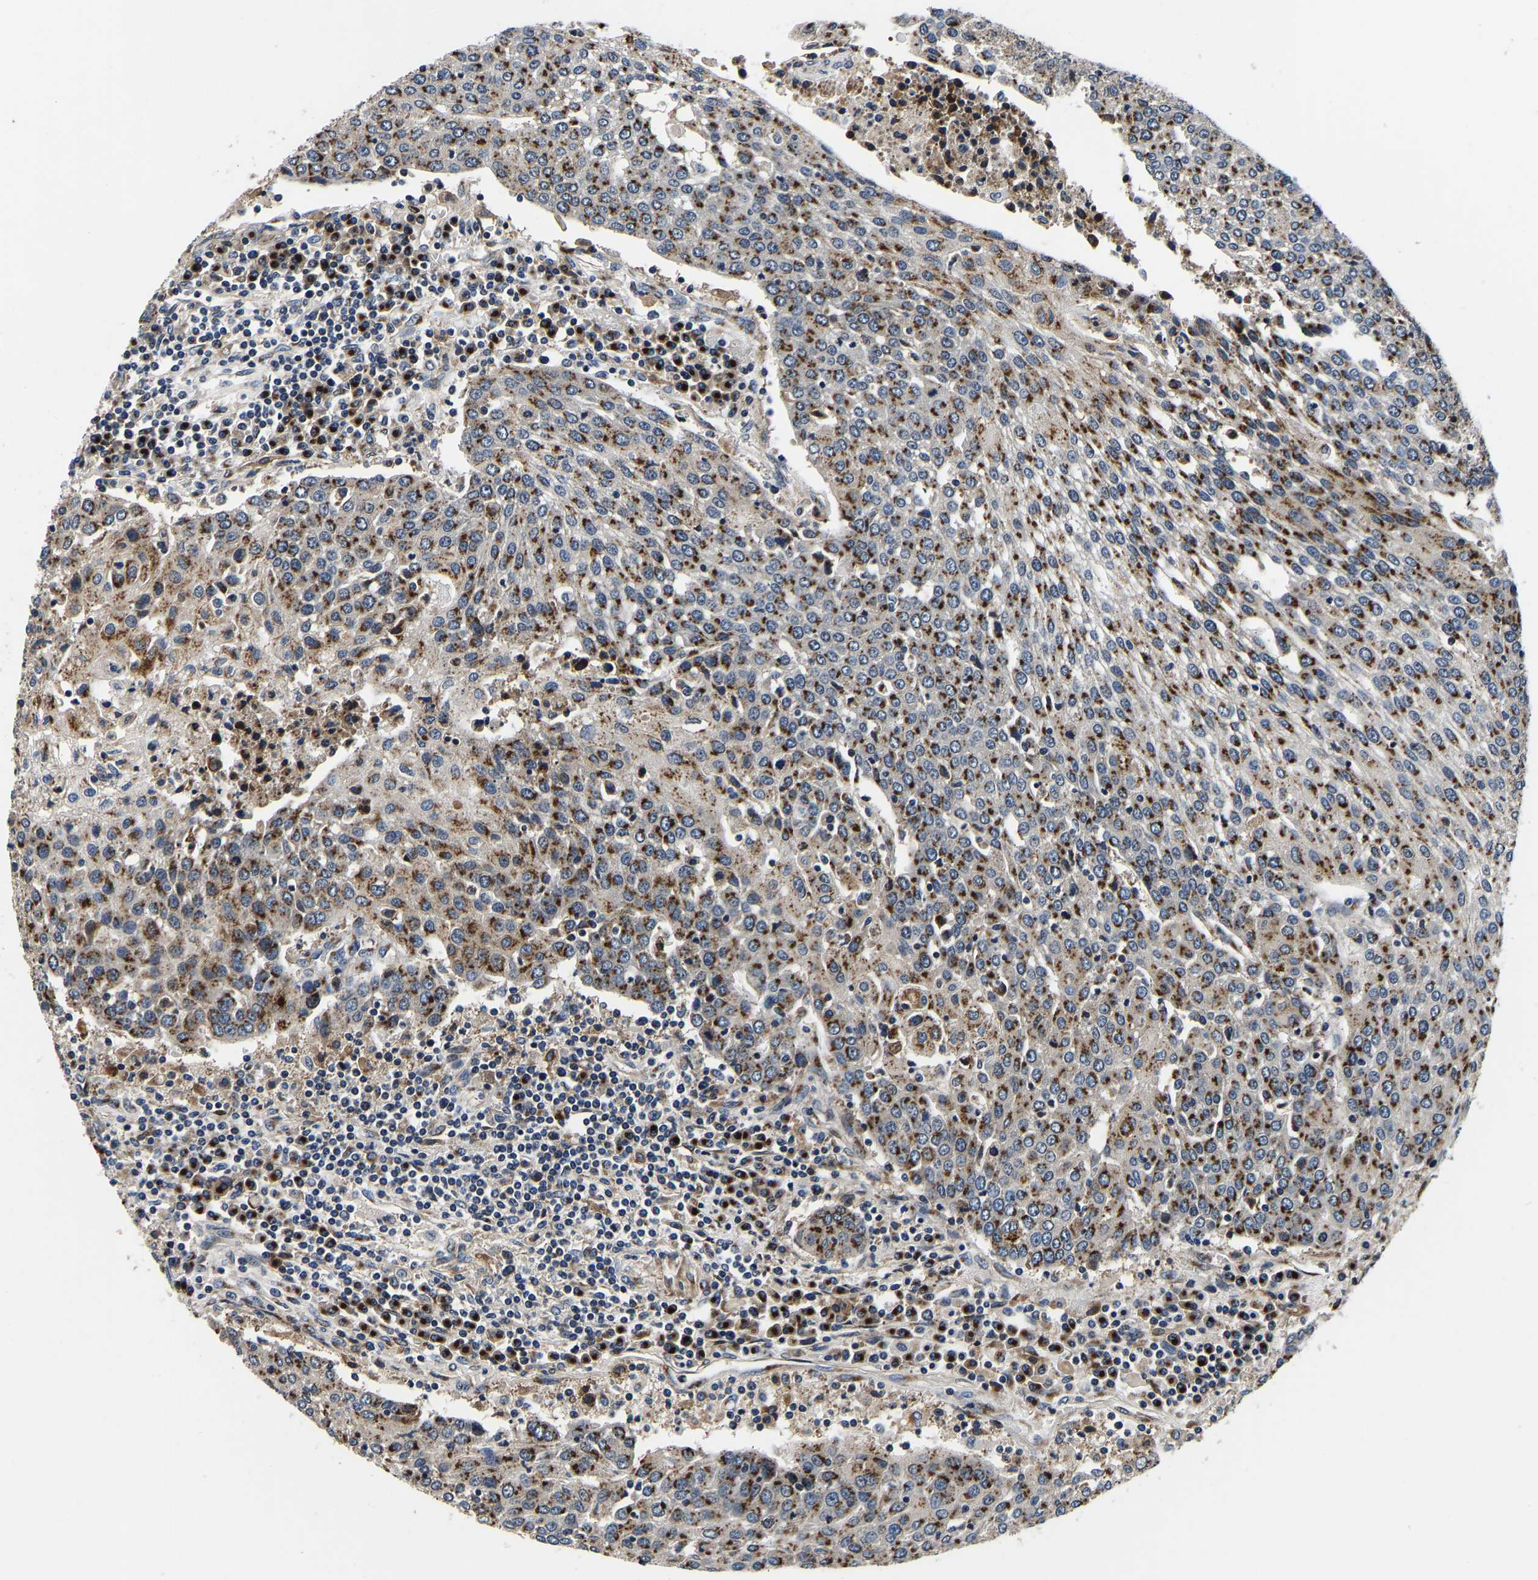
{"staining": {"intensity": "strong", "quantity": ">75%", "location": "cytoplasmic/membranous"}, "tissue": "urothelial cancer", "cell_type": "Tumor cells", "image_type": "cancer", "snomed": [{"axis": "morphology", "description": "Urothelial carcinoma, High grade"}, {"axis": "topography", "description": "Urinary bladder"}], "caption": "Strong cytoplasmic/membranous protein positivity is present in approximately >75% of tumor cells in high-grade urothelial carcinoma.", "gene": "RABAC1", "patient": {"sex": "female", "age": 85}}